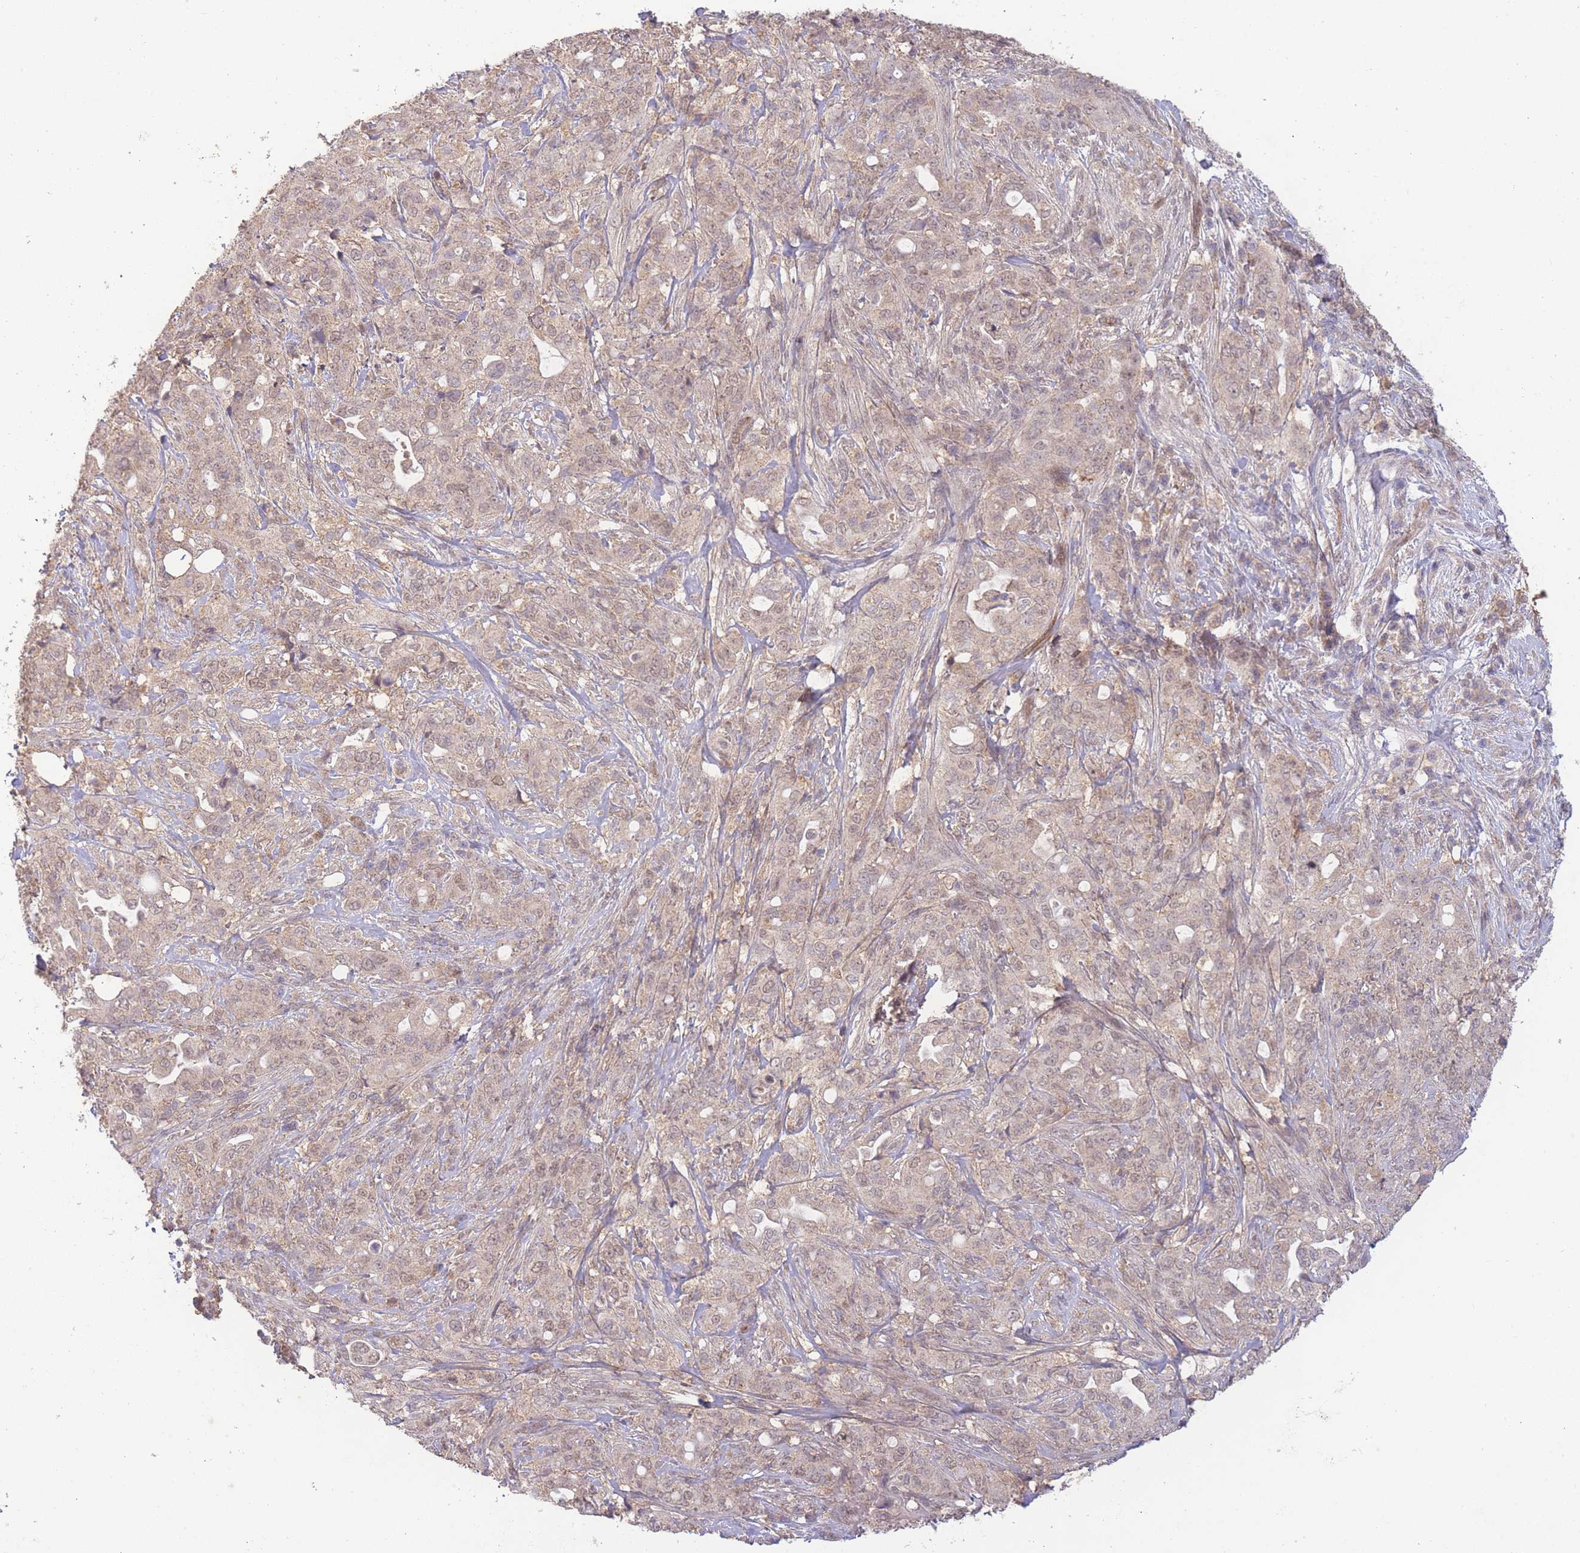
{"staining": {"intensity": "weak", "quantity": ">75%", "location": "nuclear"}, "tissue": "pancreatic cancer", "cell_type": "Tumor cells", "image_type": "cancer", "snomed": [{"axis": "morphology", "description": "Normal tissue, NOS"}, {"axis": "morphology", "description": "Adenocarcinoma, NOS"}, {"axis": "topography", "description": "Lymph node"}, {"axis": "topography", "description": "Pancreas"}], "caption": "Immunohistochemistry histopathology image of pancreatic cancer (adenocarcinoma) stained for a protein (brown), which displays low levels of weak nuclear positivity in approximately >75% of tumor cells.", "gene": "RNF144B", "patient": {"sex": "female", "age": 67}}